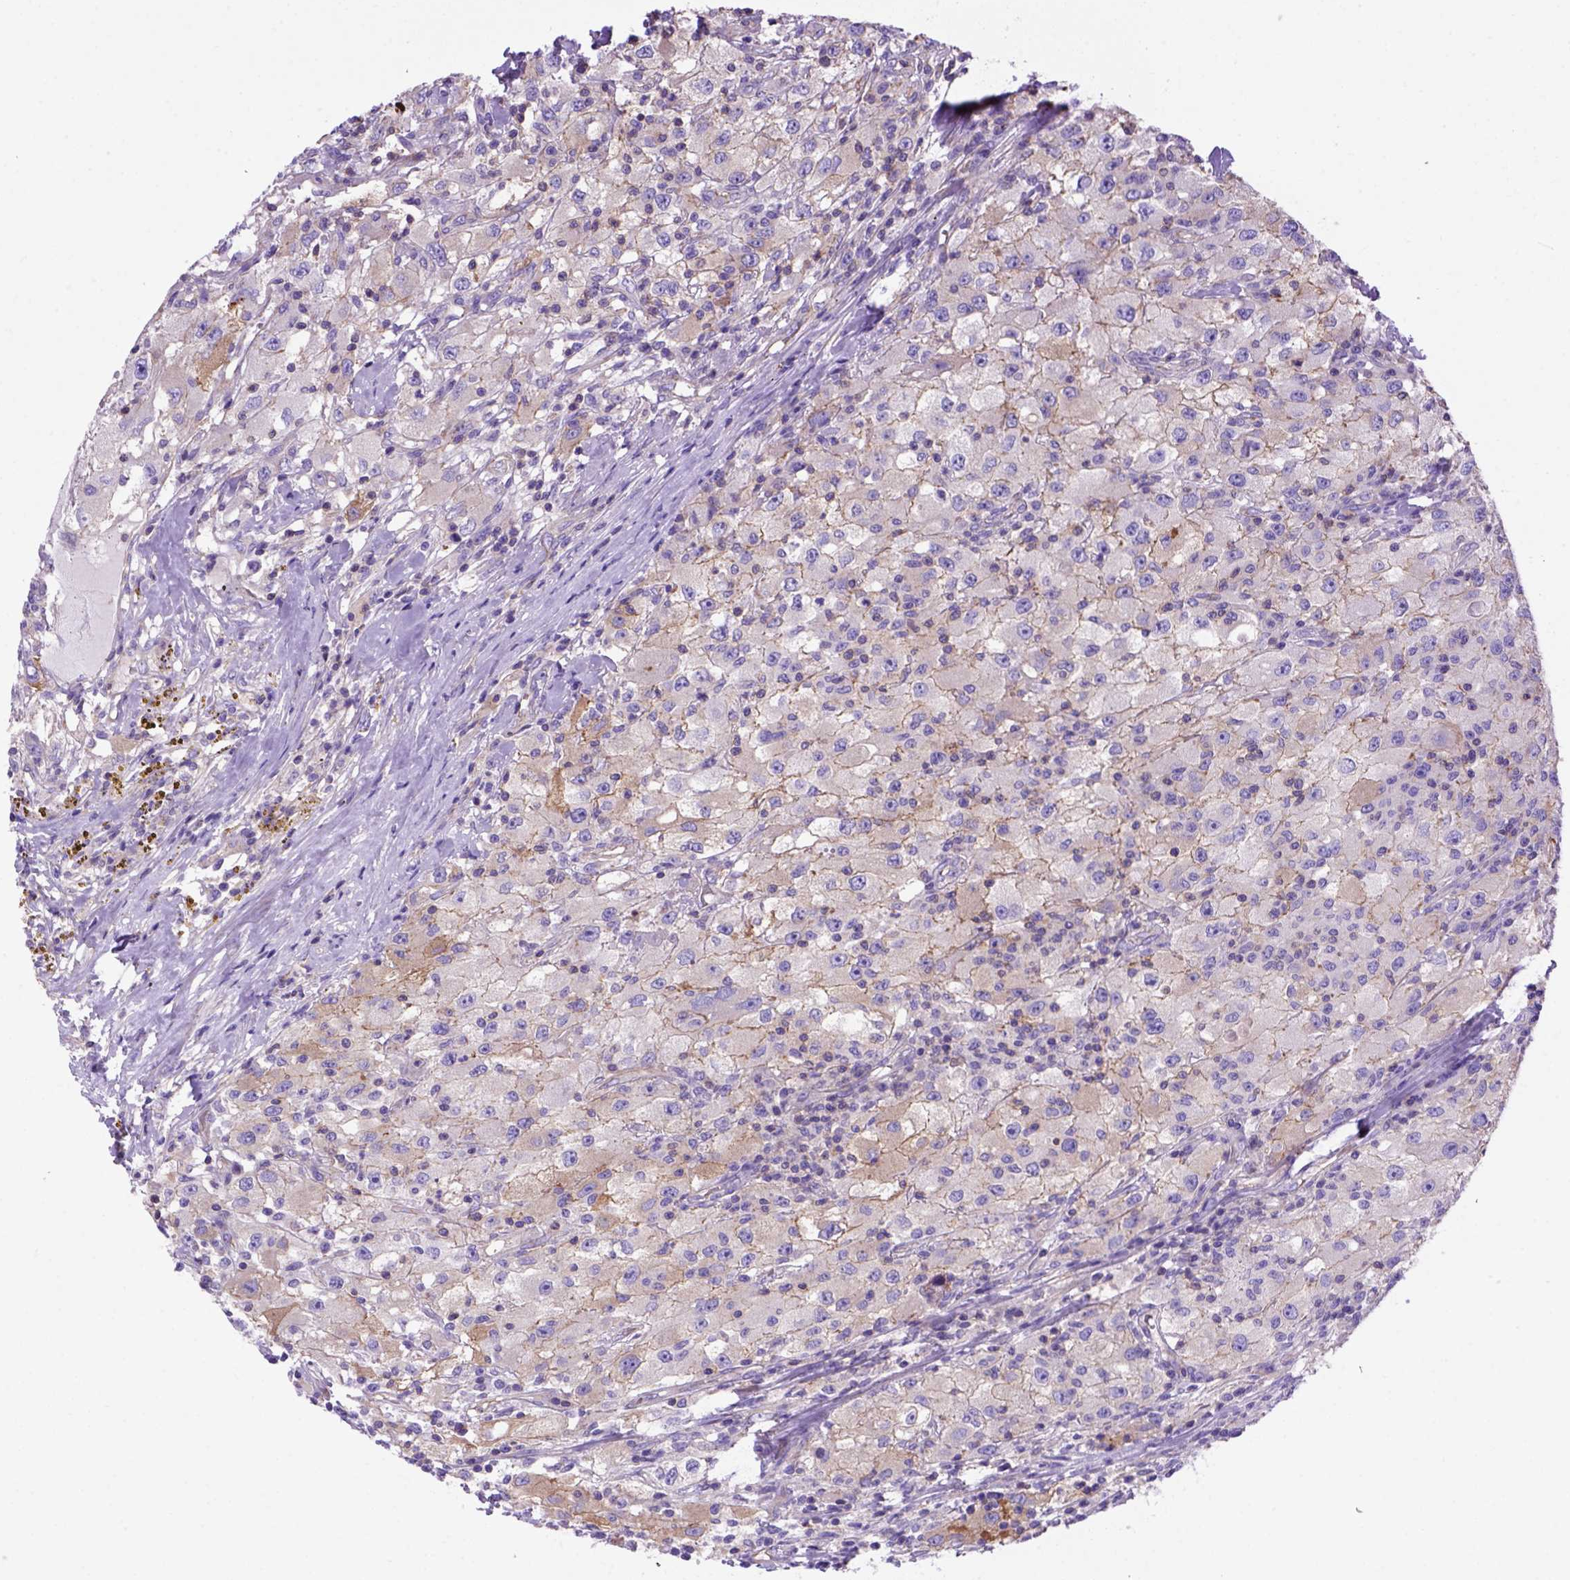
{"staining": {"intensity": "moderate", "quantity": ">75%", "location": "cytoplasmic/membranous"}, "tissue": "renal cancer", "cell_type": "Tumor cells", "image_type": "cancer", "snomed": [{"axis": "morphology", "description": "Adenocarcinoma, NOS"}, {"axis": "topography", "description": "Kidney"}], "caption": "The micrograph shows immunohistochemical staining of renal cancer. There is moderate cytoplasmic/membranous expression is seen in about >75% of tumor cells. (brown staining indicates protein expression, while blue staining denotes nuclei).", "gene": "PEX12", "patient": {"sex": "female", "age": 67}}